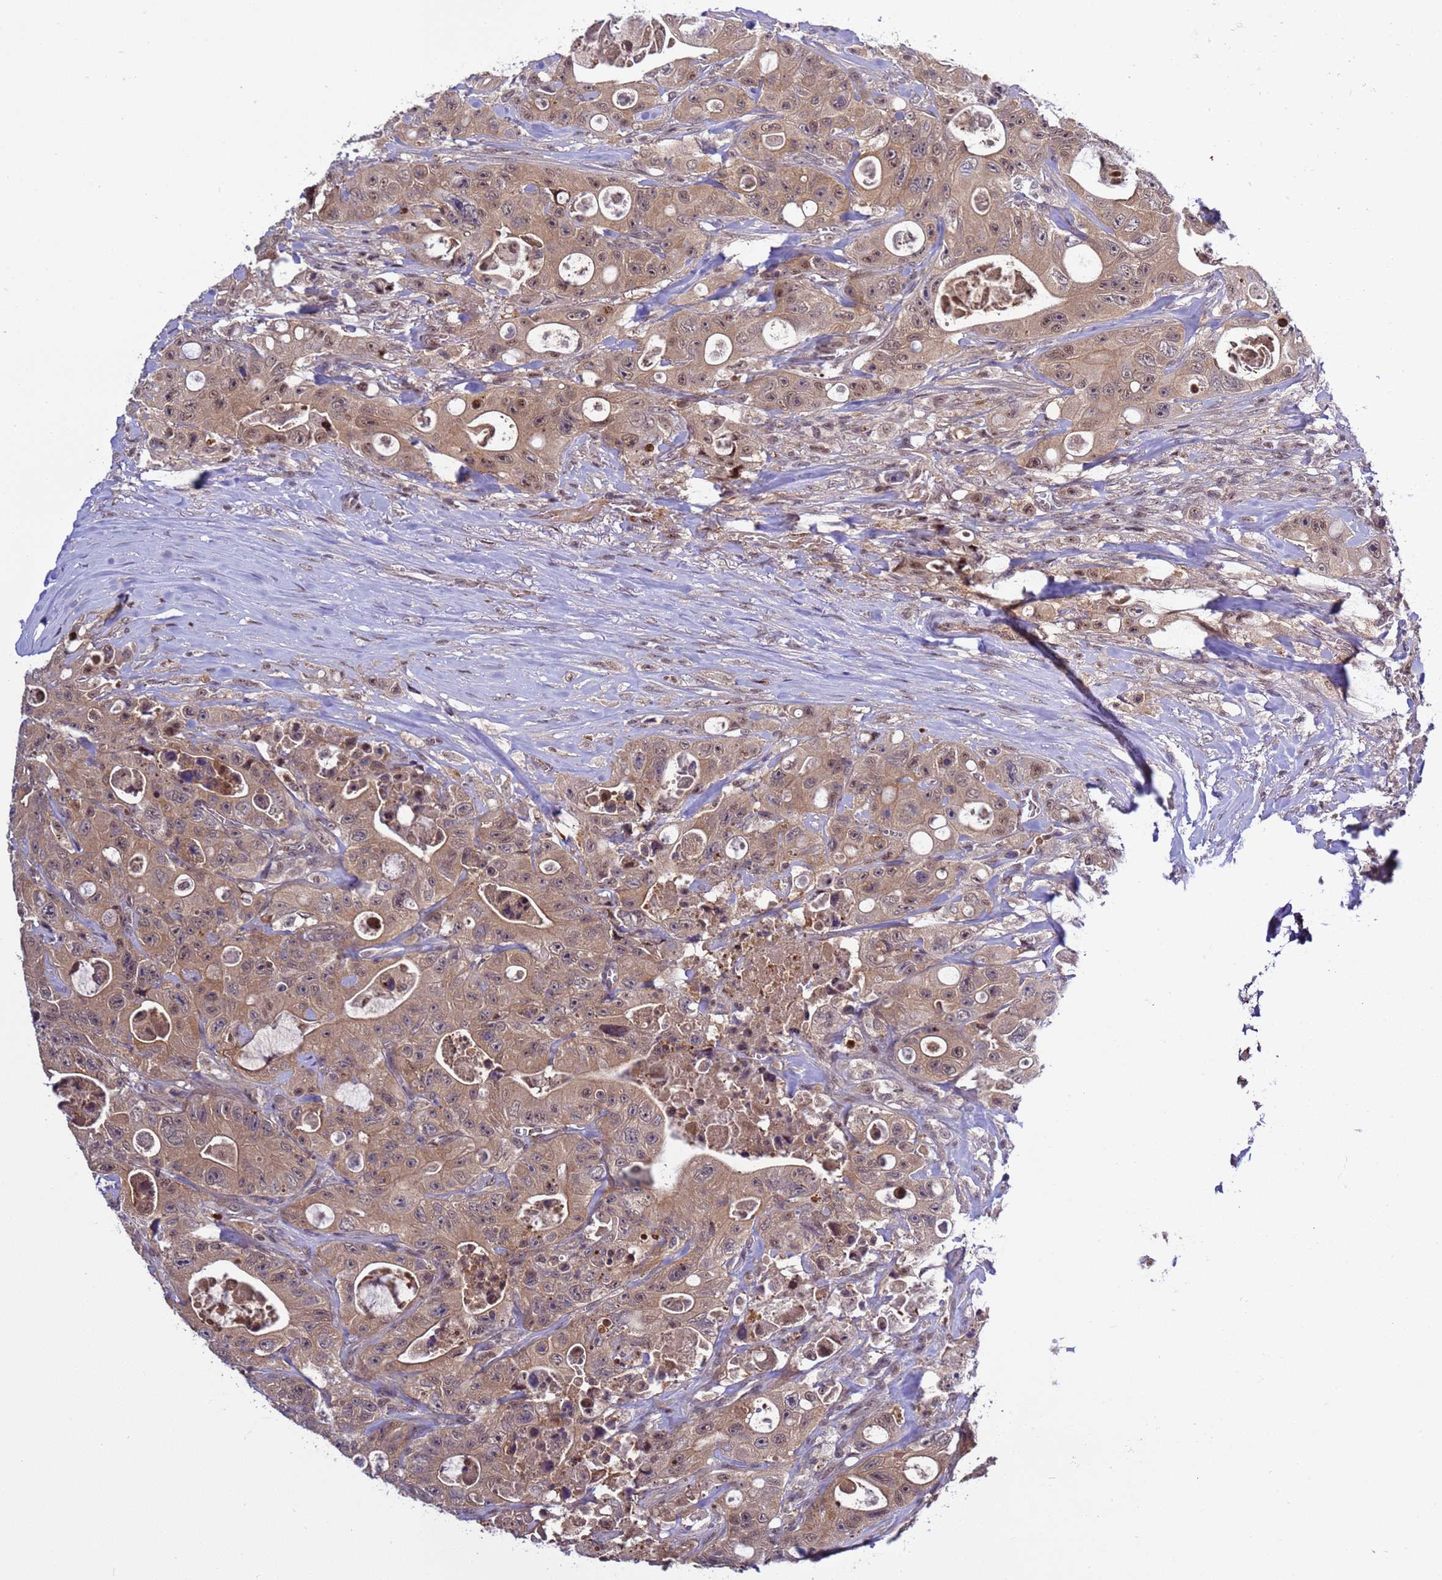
{"staining": {"intensity": "moderate", "quantity": ">75%", "location": "cytoplasmic/membranous,nuclear"}, "tissue": "colorectal cancer", "cell_type": "Tumor cells", "image_type": "cancer", "snomed": [{"axis": "morphology", "description": "Adenocarcinoma, NOS"}, {"axis": "topography", "description": "Colon"}], "caption": "High-magnification brightfield microscopy of colorectal cancer (adenocarcinoma) stained with DAB (brown) and counterstained with hematoxylin (blue). tumor cells exhibit moderate cytoplasmic/membranous and nuclear expression is identified in about>75% of cells.", "gene": "GEN1", "patient": {"sex": "female", "age": 46}}